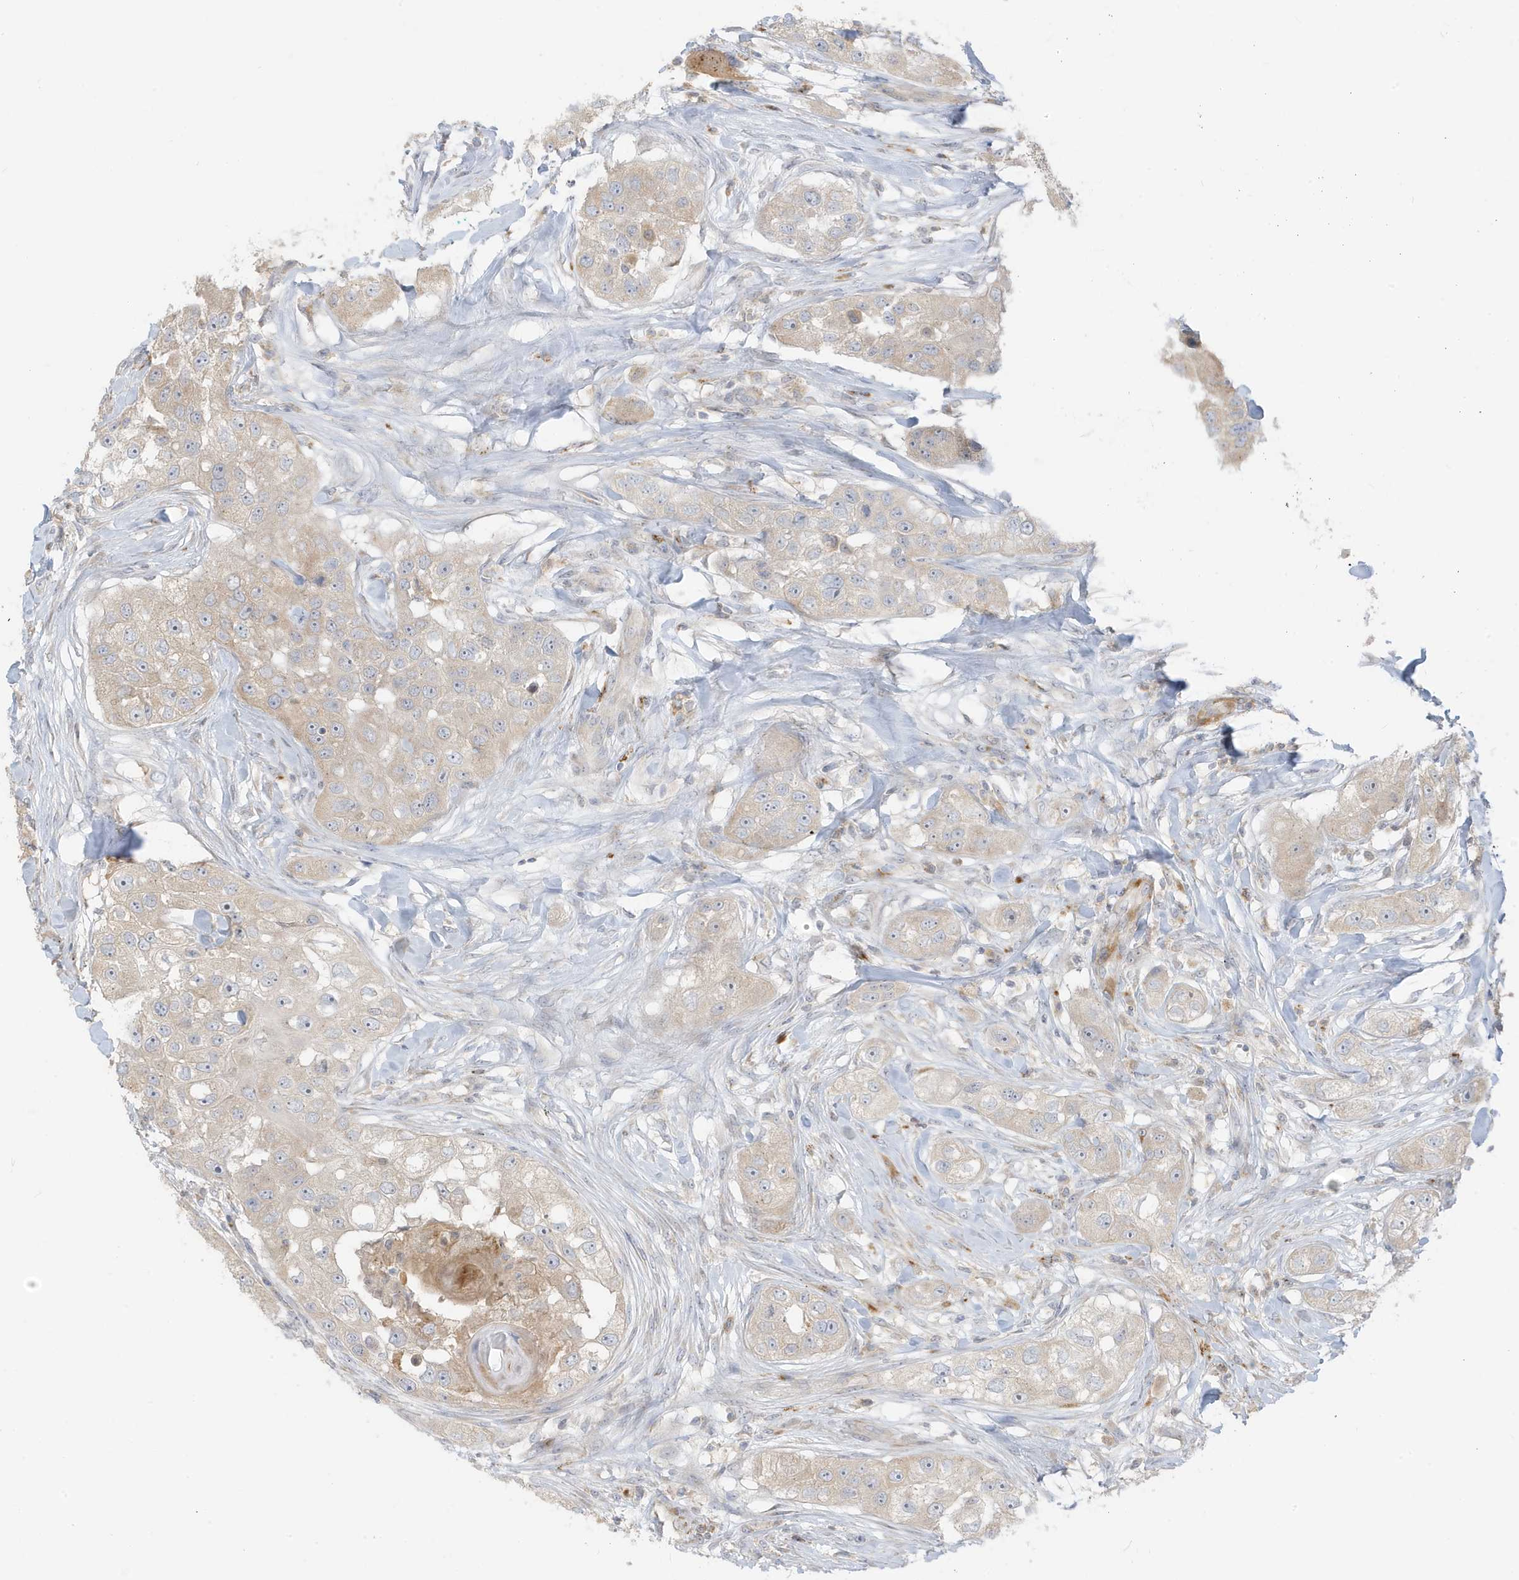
{"staining": {"intensity": "weak", "quantity": "<25%", "location": "cytoplasmic/membranous"}, "tissue": "head and neck cancer", "cell_type": "Tumor cells", "image_type": "cancer", "snomed": [{"axis": "morphology", "description": "Normal tissue, NOS"}, {"axis": "morphology", "description": "Squamous cell carcinoma, NOS"}, {"axis": "topography", "description": "Skeletal muscle"}, {"axis": "topography", "description": "Head-Neck"}], "caption": "An immunohistochemistry image of squamous cell carcinoma (head and neck) is shown. There is no staining in tumor cells of squamous cell carcinoma (head and neck).", "gene": "MCOLN1", "patient": {"sex": "male", "age": 51}}